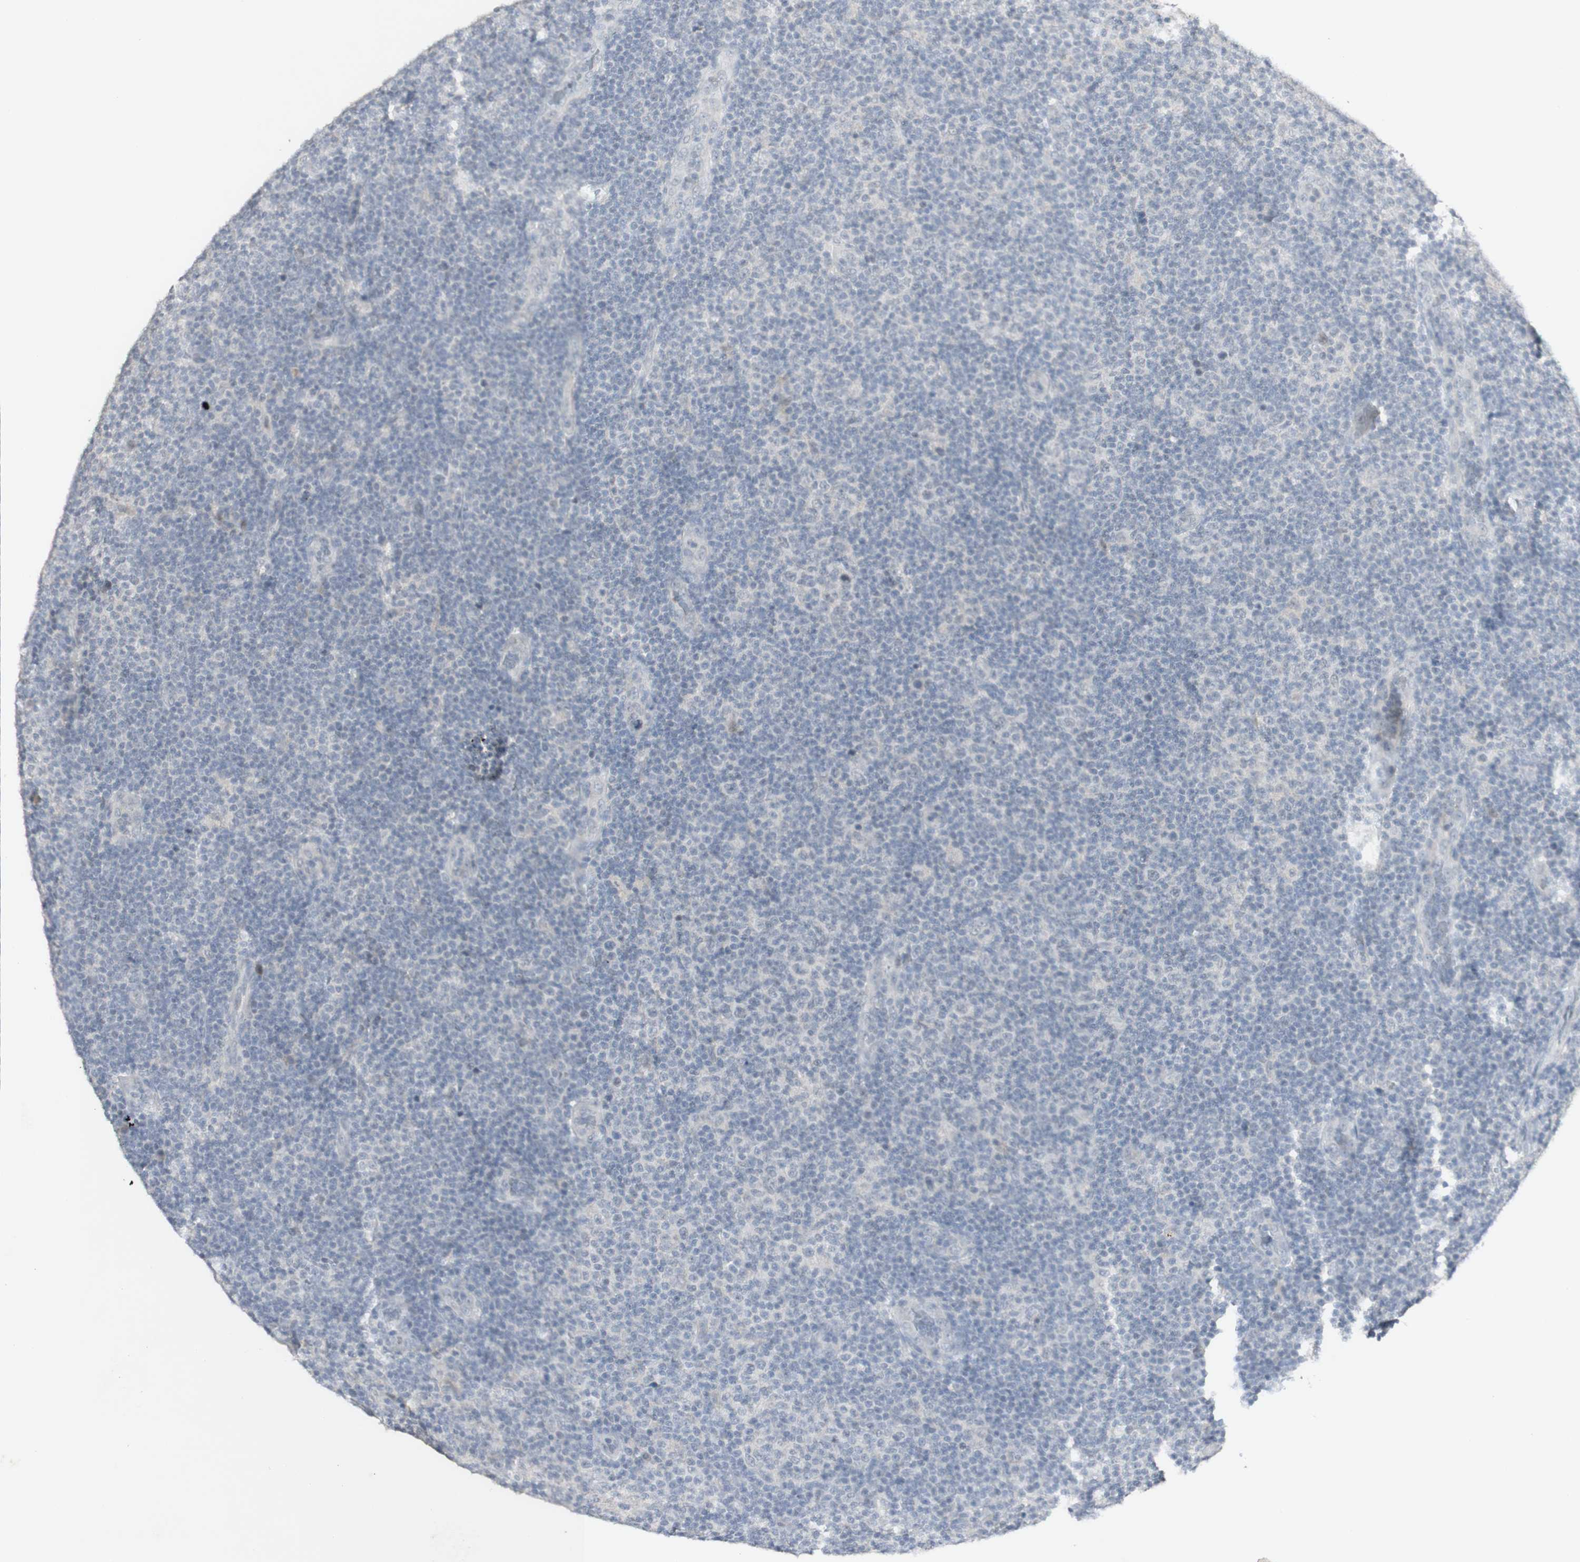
{"staining": {"intensity": "negative", "quantity": "none", "location": "none"}, "tissue": "lymphoma", "cell_type": "Tumor cells", "image_type": "cancer", "snomed": [{"axis": "morphology", "description": "Malignant lymphoma, non-Hodgkin's type, Low grade"}, {"axis": "topography", "description": "Lymph node"}], "caption": "IHC of malignant lymphoma, non-Hodgkin's type (low-grade) displays no staining in tumor cells.", "gene": "C1orf116", "patient": {"sex": "male", "age": 83}}